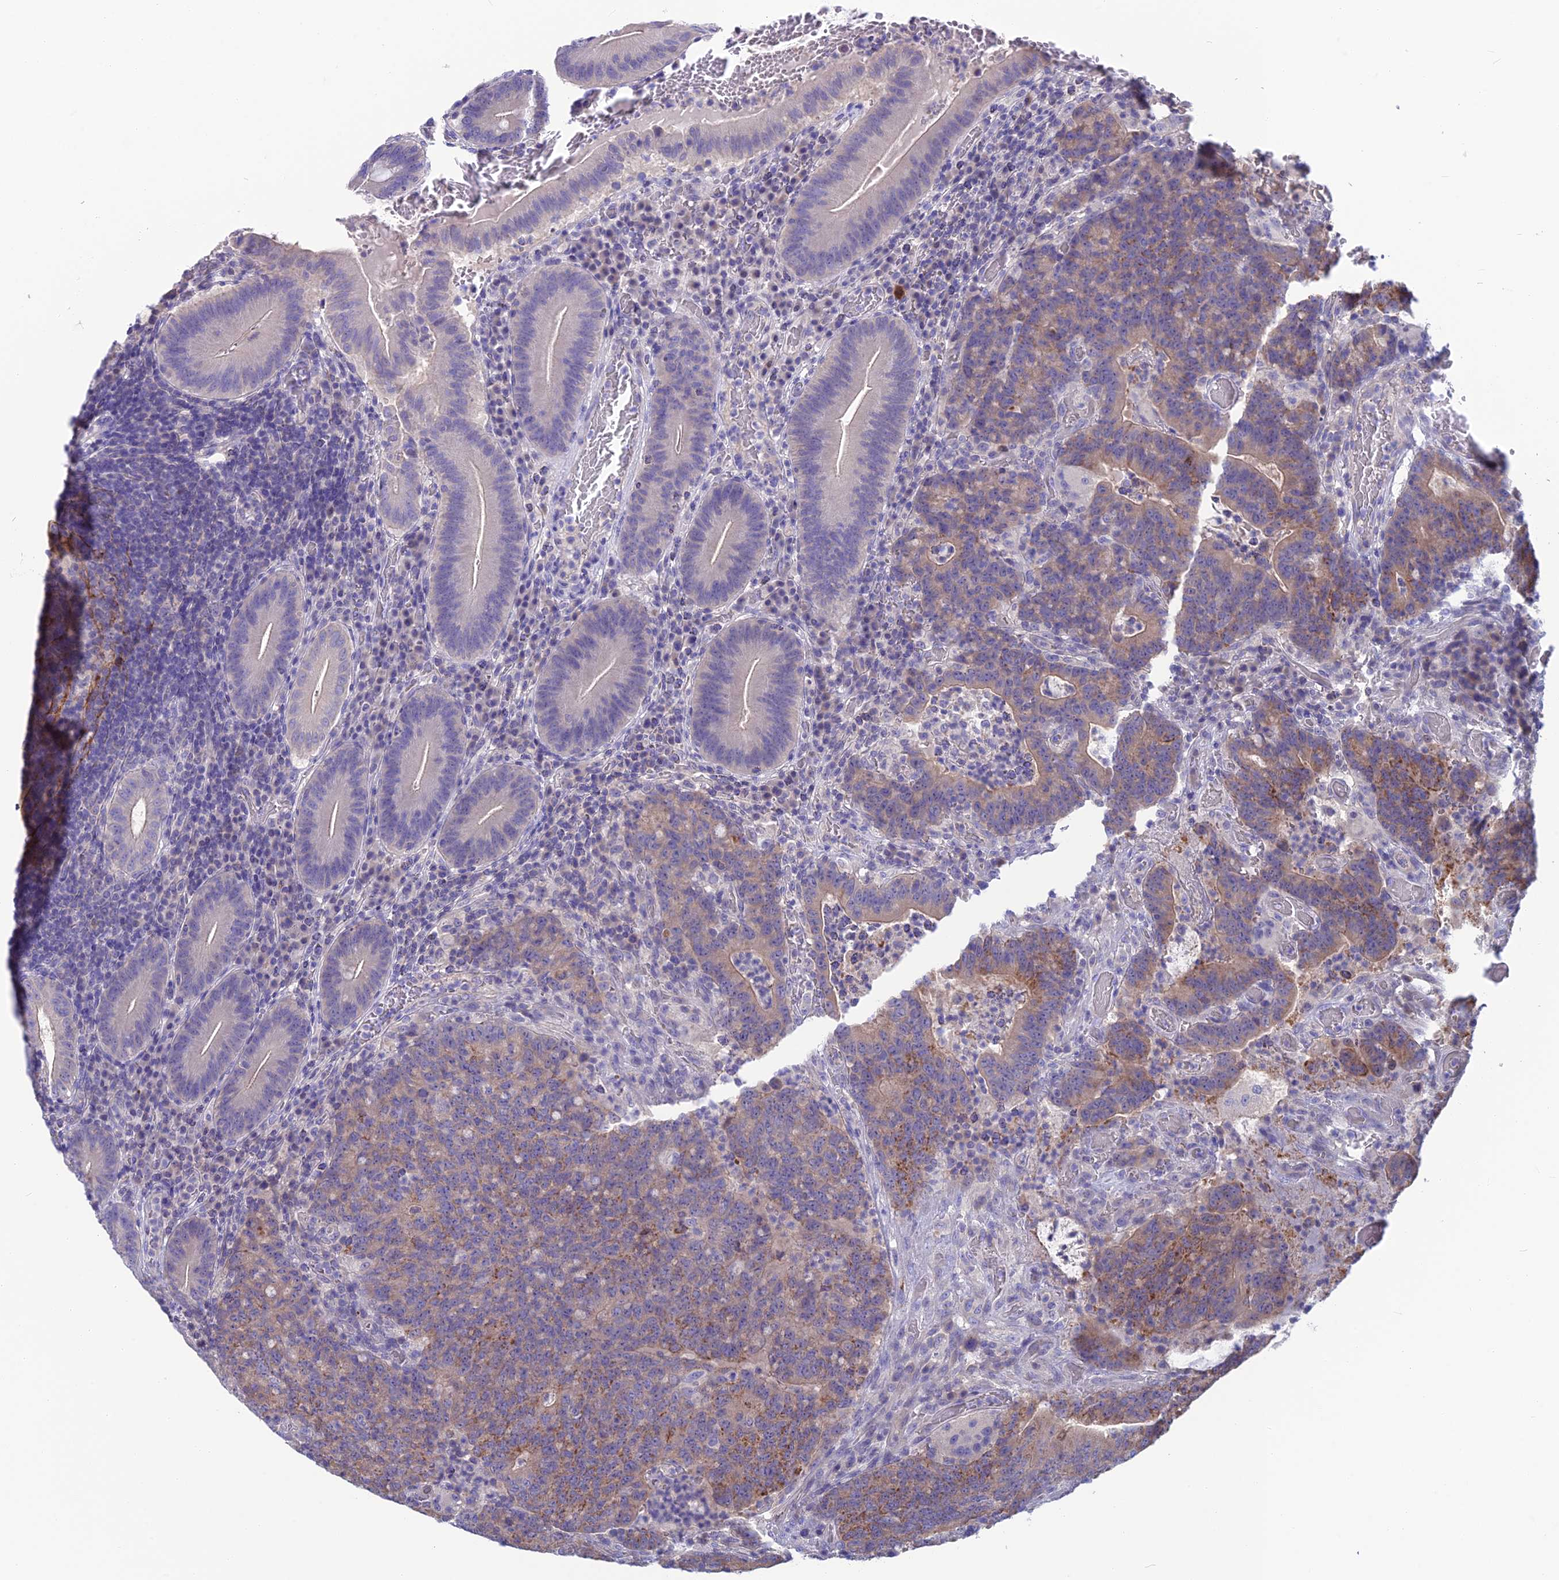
{"staining": {"intensity": "moderate", "quantity": "25%-75%", "location": "cytoplasmic/membranous"}, "tissue": "colorectal cancer", "cell_type": "Tumor cells", "image_type": "cancer", "snomed": [{"axis": "morphology", "description": "Normal tissue, NOS"}, {"axis": "morphology", "description": "Adenocarcinoma, NOS"}, {"axis": "topography", "description": "Colon"}], "caption": "Brown immunohistochemical staining in adenocarcinoma (colorectal) exhibits moderate cytoplasmic/membranous staining in approximately 25%-75% of tumor cells. (brown staining indicates protein expression, while blue staining denotes nuclei).", "gene": "SNAP91", "patient": {"sex": "female", "age": 75}}